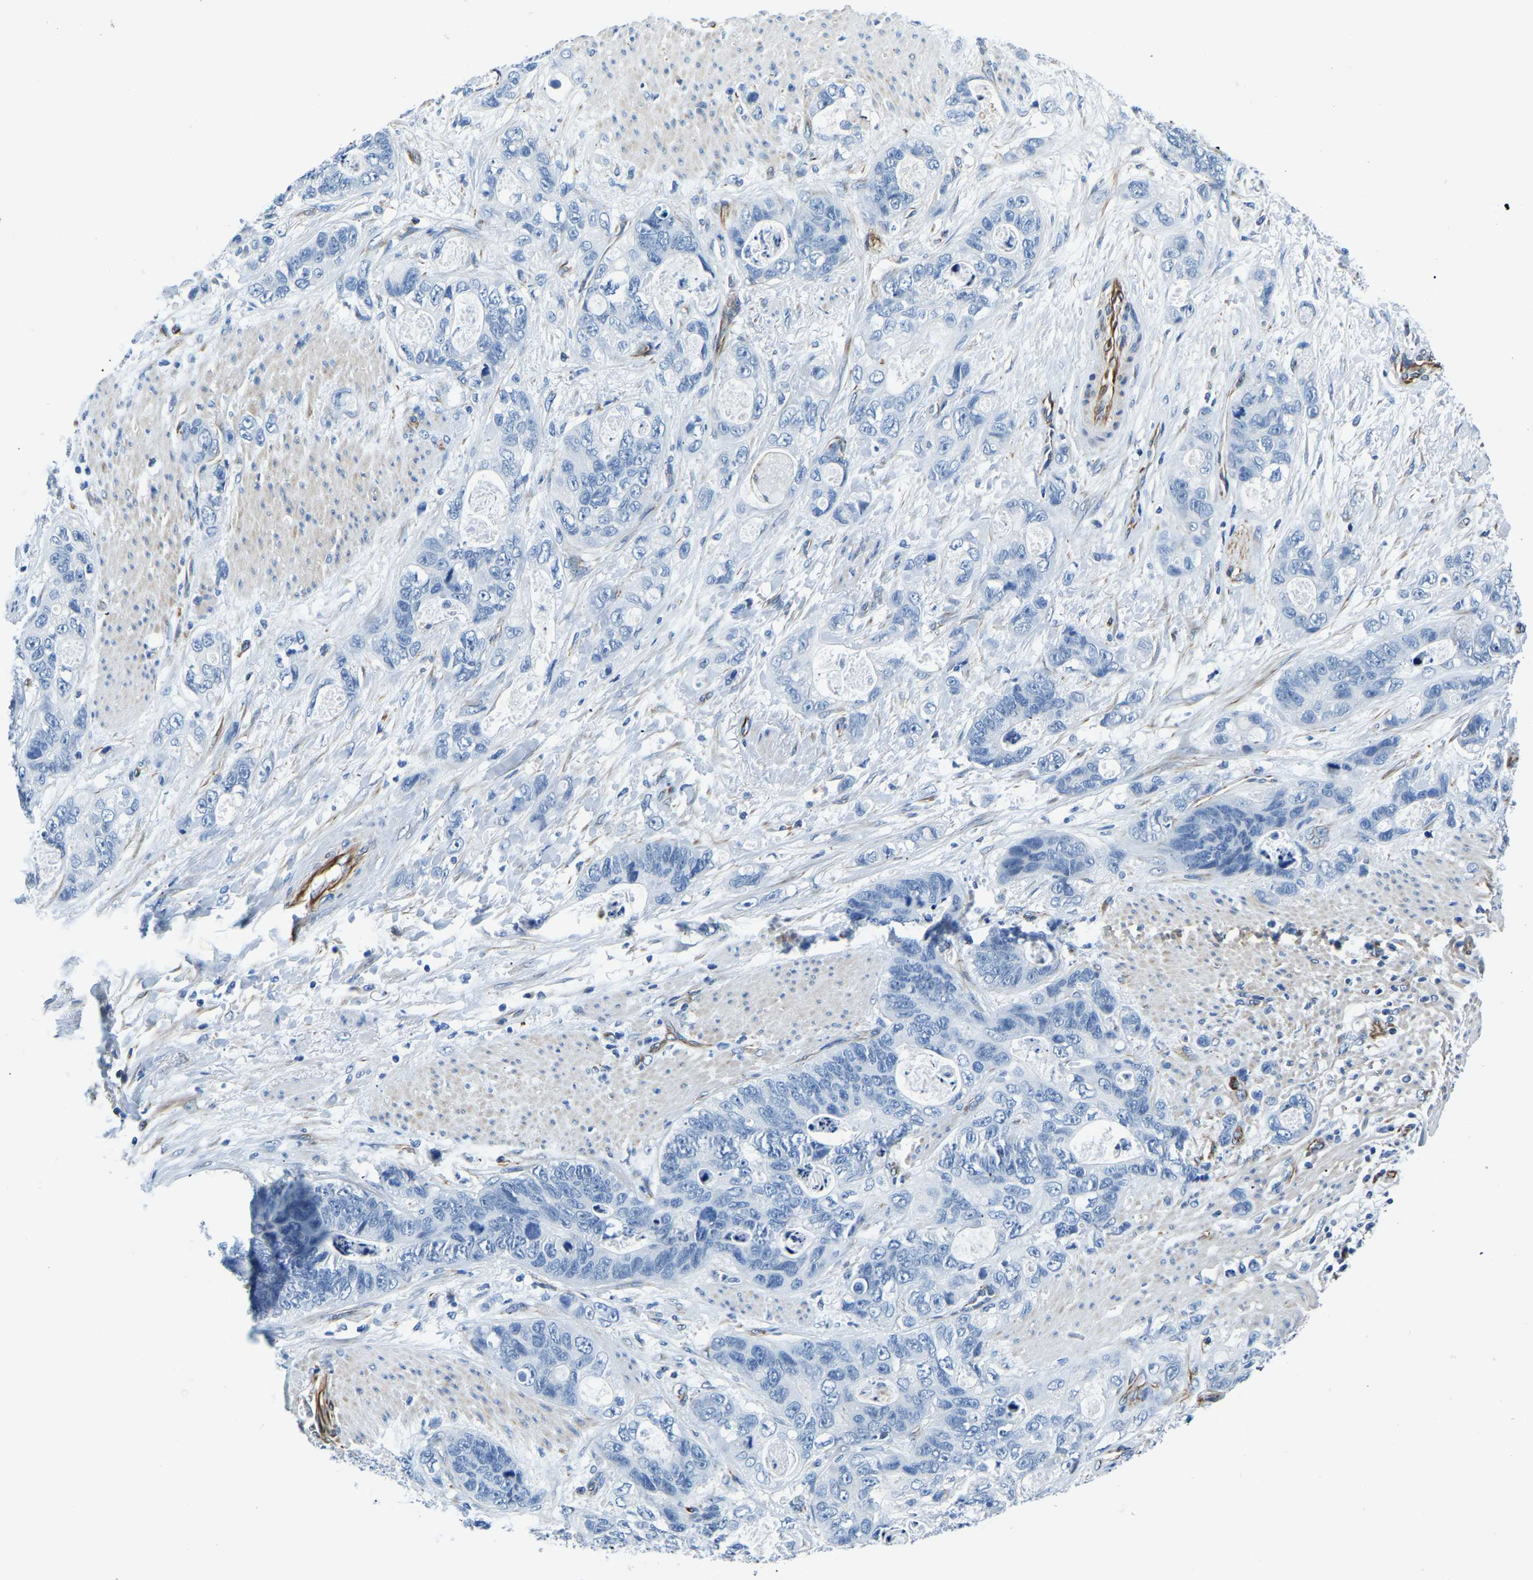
{"staining": {"intensity": "negative", "quantity": "none", "location": "none"}, "tissue": "stomach cancer", "cell_type": "Tumor cells", "image_type": "cancer", "snomed": [{"axis": "morphology", "description": "Normal tissue, NOS"}, {"axis": "morphology", "description": "Adenocarcinoma, NOS"}, {"axis": "topography", "description": "Stomach"}], "caption": "Immunohistochemical staining of human stomach cancer (adenocarcinoma) demonstrates no significant positivity in tumor cells. Nuclei are stained in blue.", "gene": "MS4A3", "patient": {"sex": "female", "age": 89}}